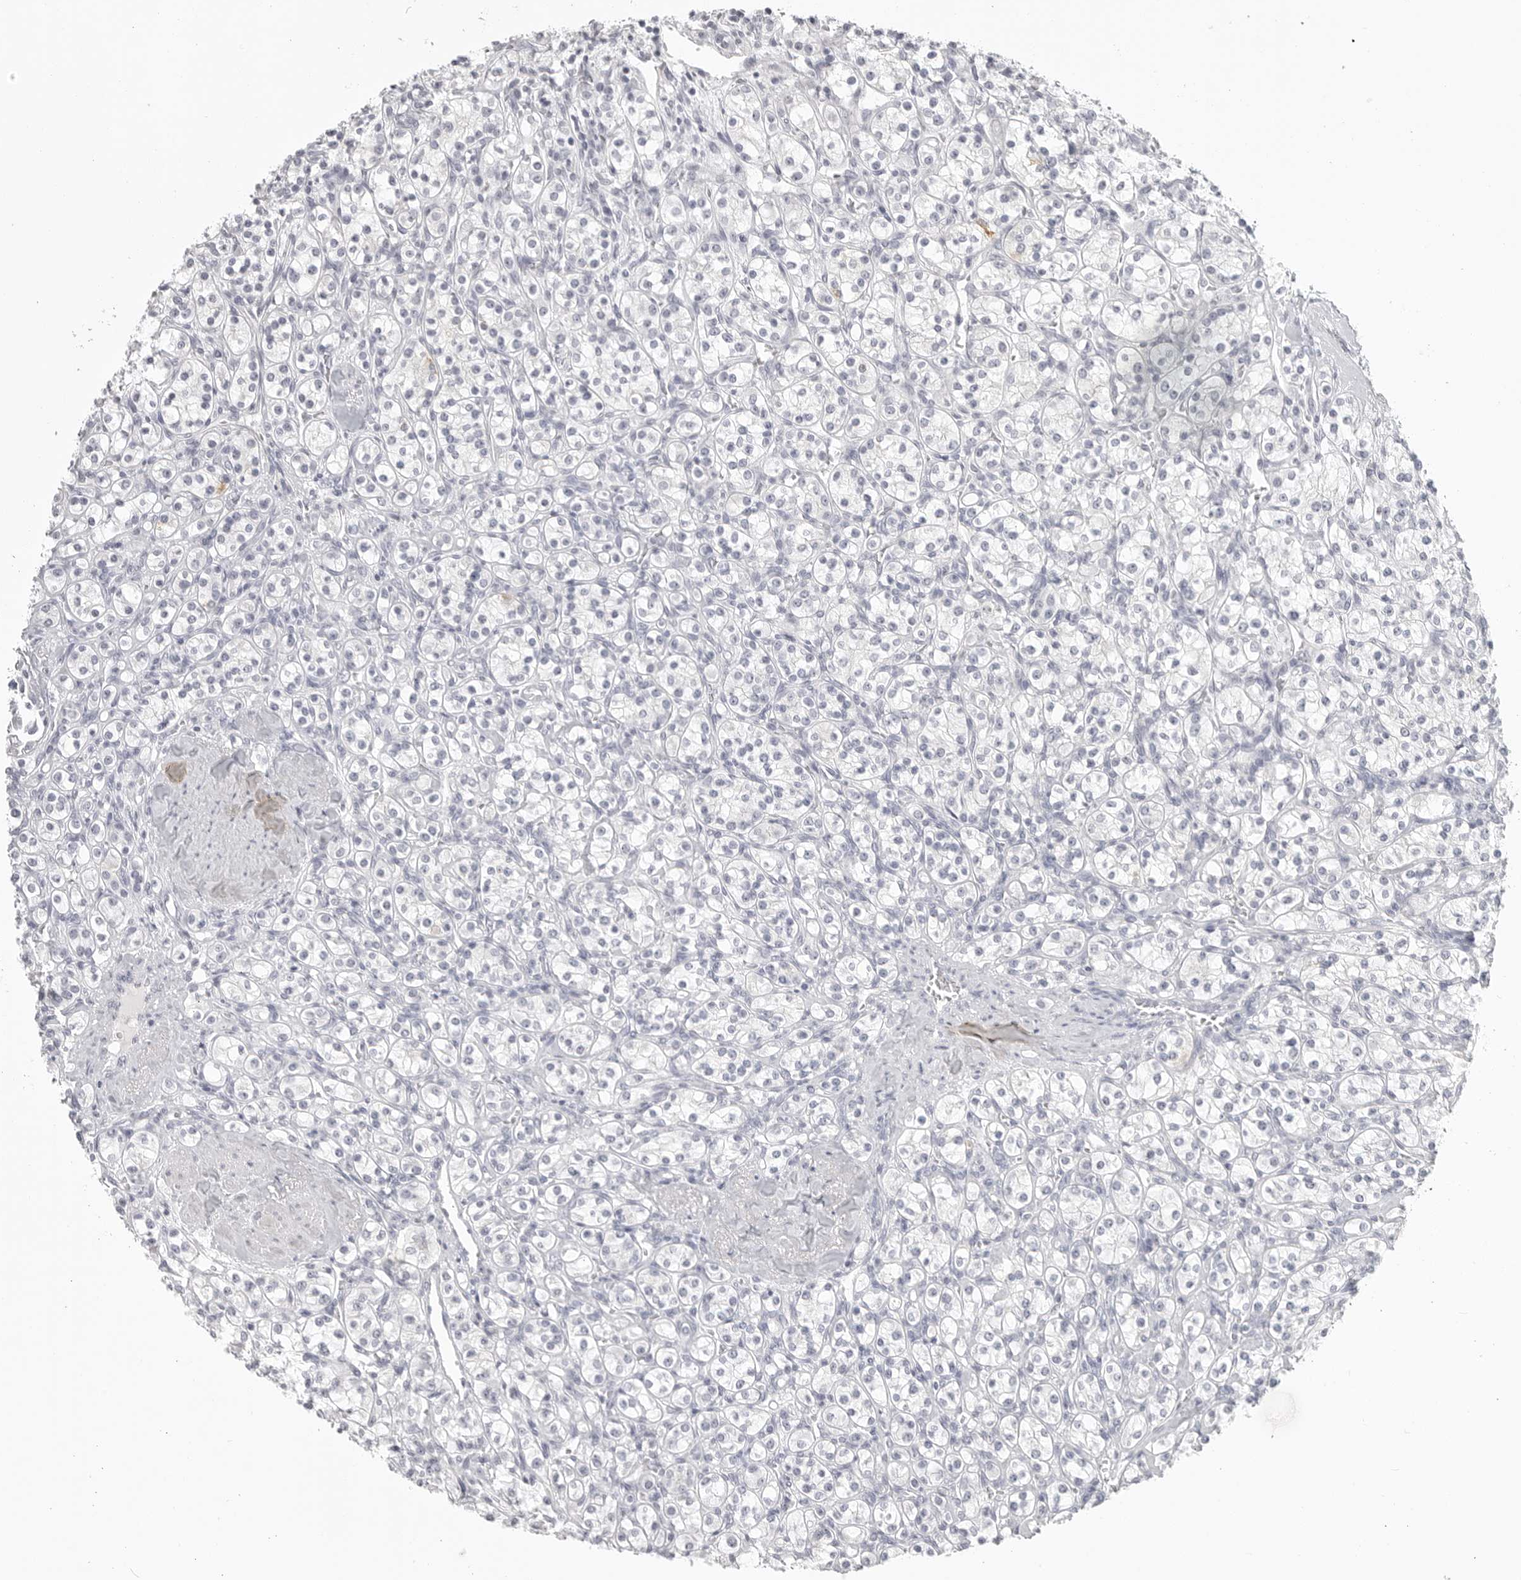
{"staining": {"intensity": "negative", "quantity": "none", "location": "none"}, "tissue": "renal cancer", "cell_type": "Tumor cells", "image_type": "cancer", "snomed": [{"axis": "morphology", "description": "Adenocarcinoma, NOS"}, {"axis": "topography", "description": "Kidney"}], "caption": "An immunohistochemistry (IHC) histopathology image of adenocarcinoma (renal) is shown. There is no staining in tumor cells of adenocarcinoma (renal).", "gene": "HMGCS2", "patient": {"sex": "male", "age": 77}}